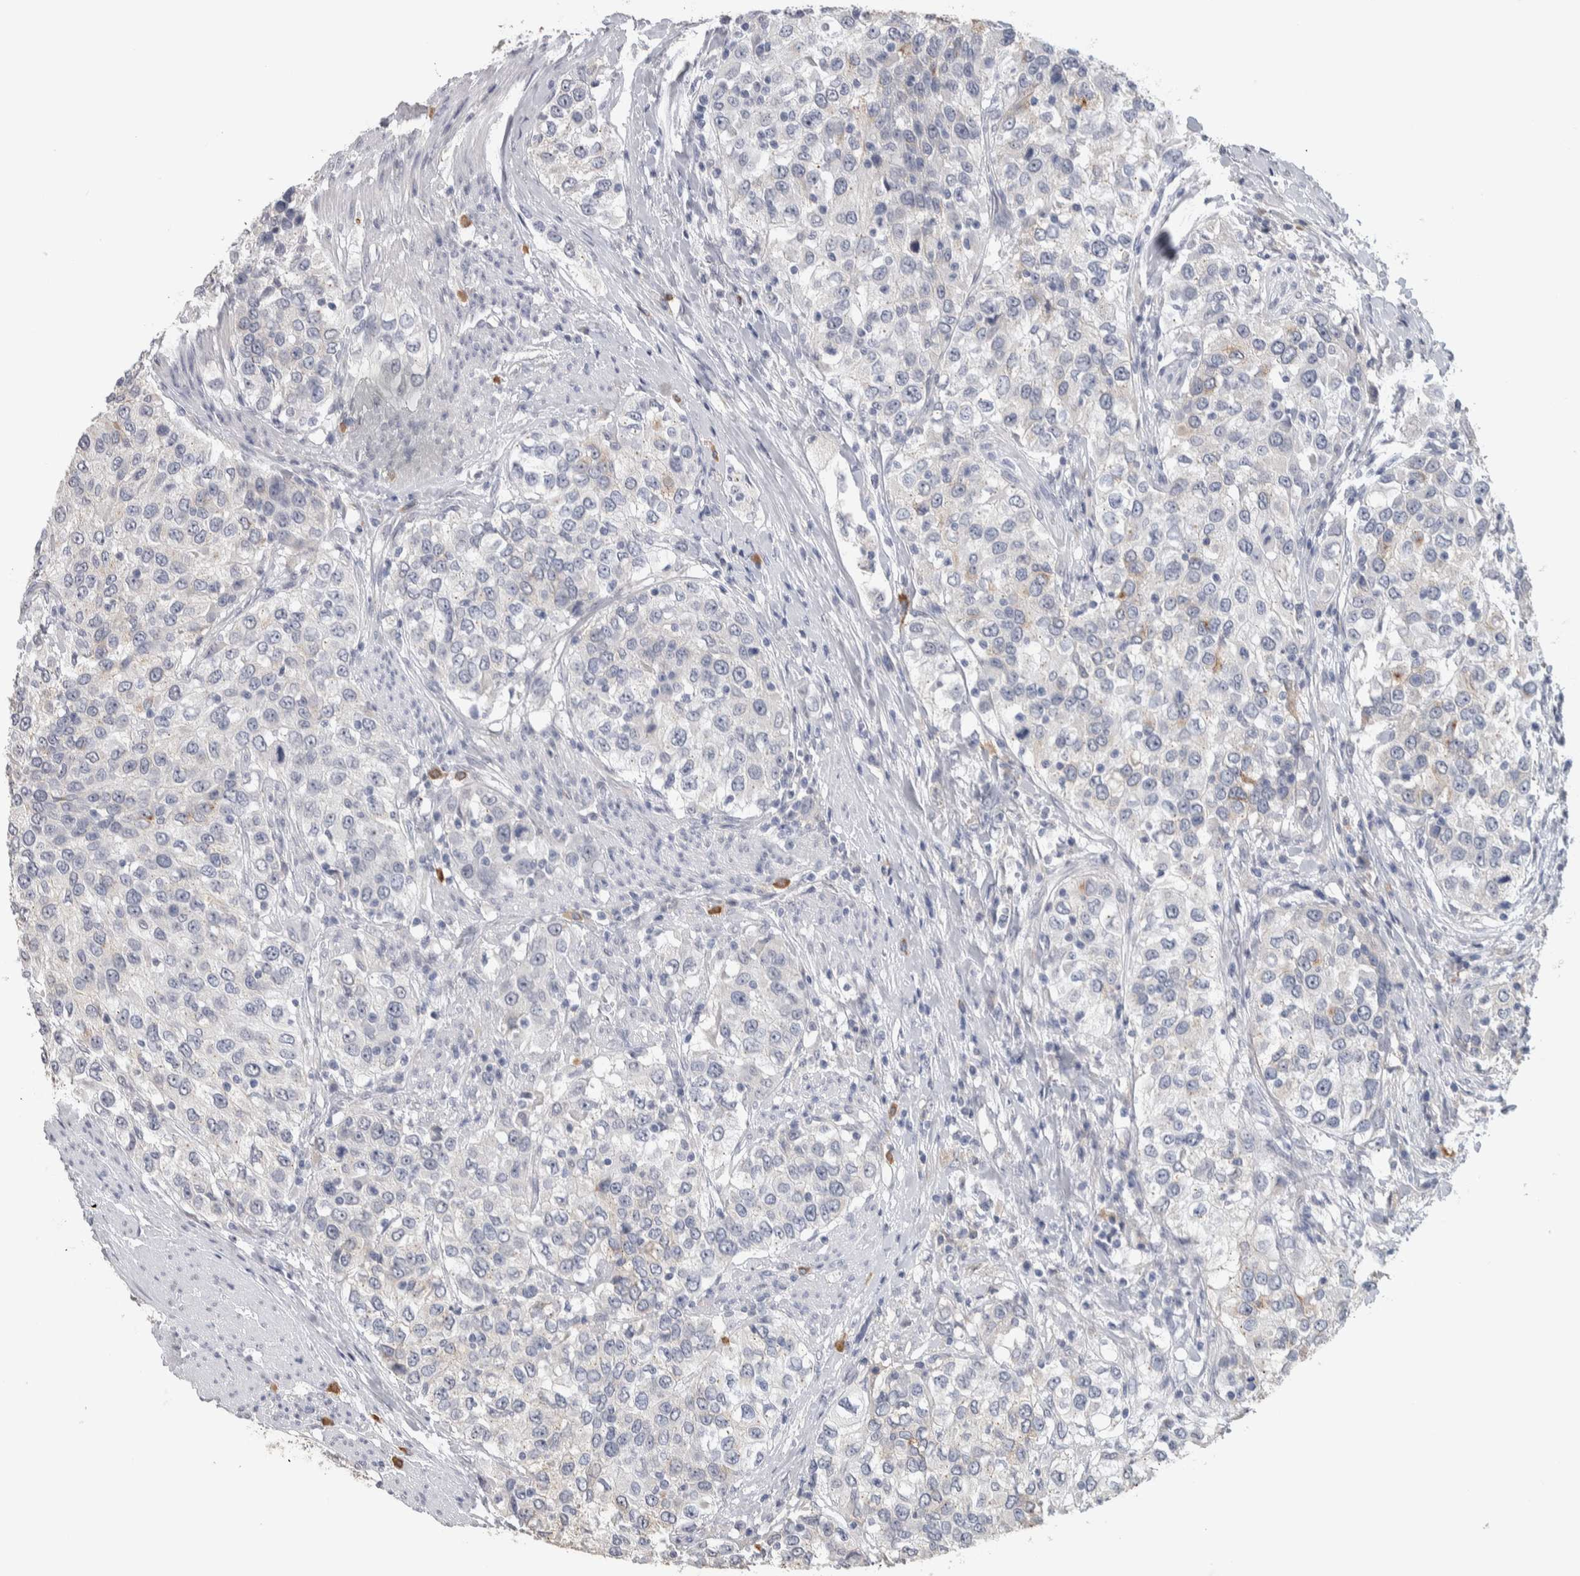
{"staining": {"intensity": "negative", "quantity": "none", "location": "none"}, "tissue": "urothelial cancer", "cell_type": "Tumor cells", "image_type": "cancer", "snomed": [{"axis": "morphology", "description": "Urothelial carcinoma, High grade"}, {"axis": "topography", "description": "Urinary bladder"}], "caption": "DAB immunohistochemical staining of human high-grade urothelial carcinoma exhibits no significant staining in tumor cells.", "gene": "TMEM102", "patient": {"sex": "female", "age": 80}}